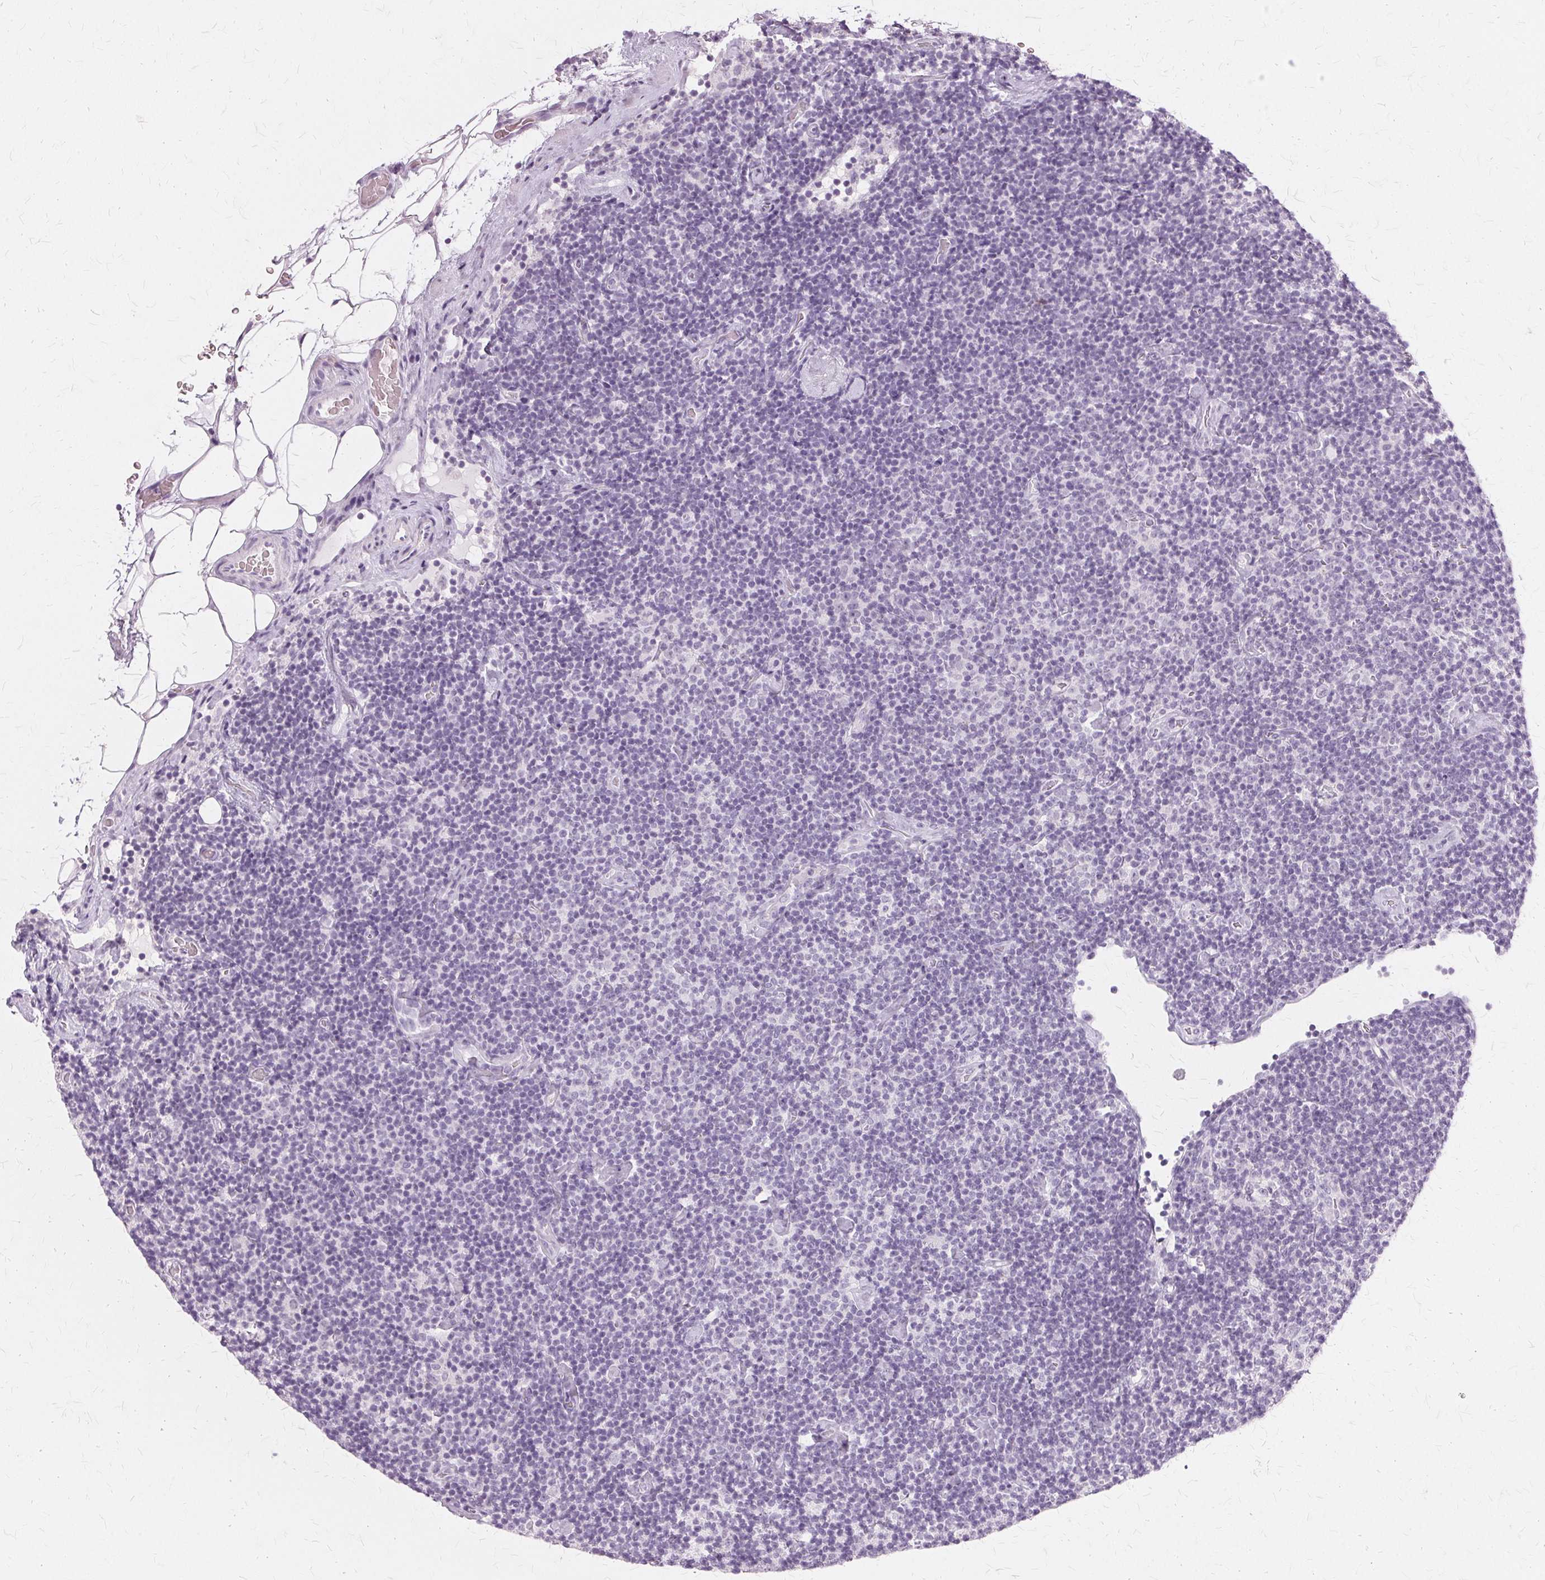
{"staining": {"intensity": "negative", "quantity": "none", "location": "none"}, "tissue": "lymphoma", "cell_type": "Tumor cells", "image_type": "cancer", "snomed": [{"axis": "morphology", "description": "Malignant lymphoma, non-Hodgkin's type, Low grade"}, {"axis": "topography", "description": "Lymph node"}], "caption": "An immunohistochemistry image of low-grade malignant lymphoma, non-Hodgkin's type is shown. There is no staining in tumor cells of low-grade malignant lymphoma, non-Hodgkin's type. Brightfield microscopy of IHC stained with DAB (brown) and hematoxylin (blue), captured at high magnification.", "gene": "SLC45A3", "patient": {"sex": "male", "age": 81}}